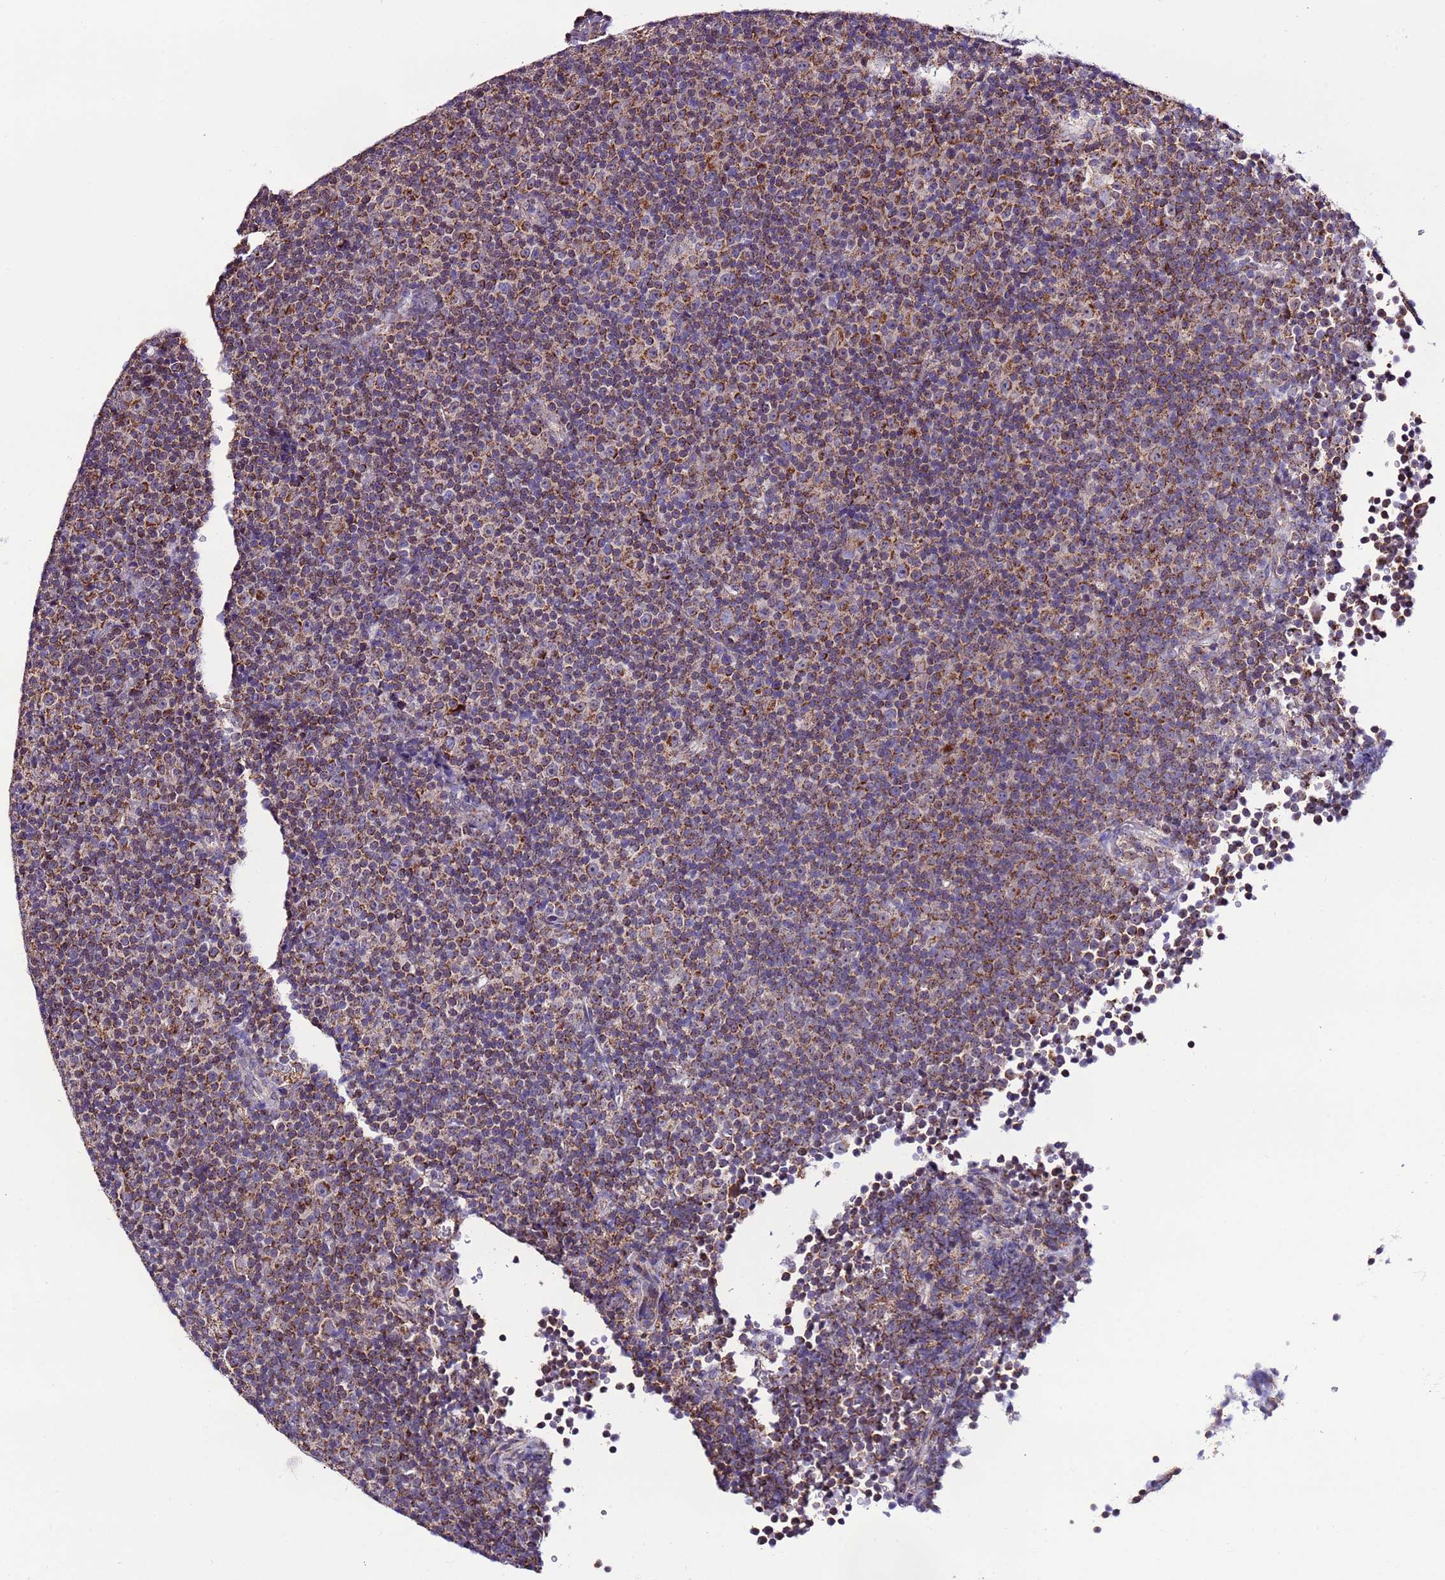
{"staining": {"intensity": "strong", "quantity": "25%-75%", "location": "cytoplasmic/membranous"}, "tissue": "lymphoma", "cell_type": "Tumor cells", "image_type": "cancer", "snomed": [{"axis": "morphology", "description": "Malignant lymphoma, non-Hodgkin's type, Low grade"}, {"axis": "topography", "description": "Lymph node"}], "caption": "A micrograph of malignant lymphoma, non-Hodgkin's type (low-grade) stained for a protein demonstrates strong cytoplasmic/membranous brown staining in tumor cells. The protein of interest is stained brown, and the nuclei are stained in blue (DAB IHC with brightfield microscopy, high magnification).", "gene": "UEVLD", "patient": {"sex": "female", "age": 67}}